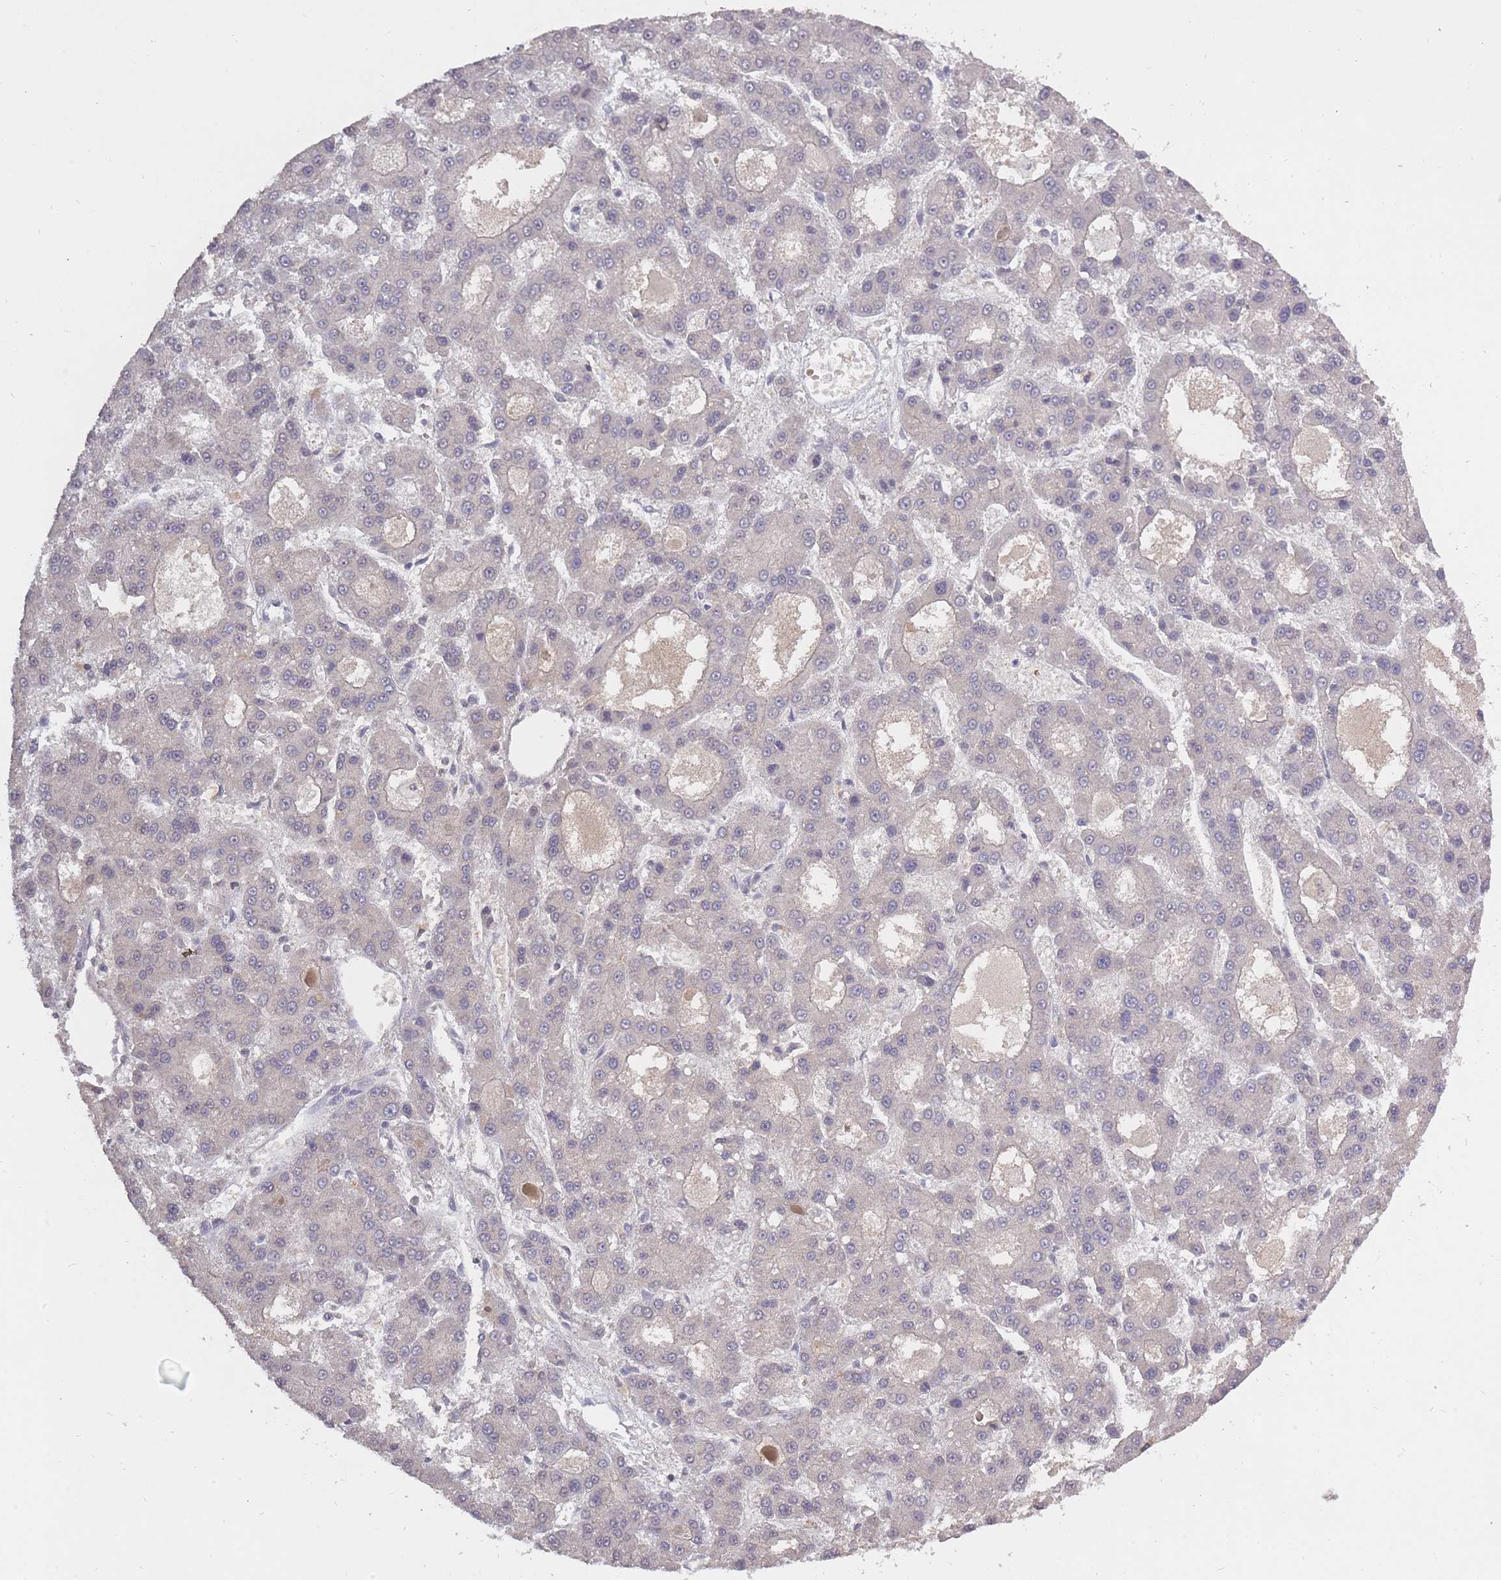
{"staining": {"intensity": "negative", "quantity": "none", "location": "none"}, "tissue": "liver cancer", "cell_type": "Tumor cells", "image_type": "cancer", "snomed": [{"axis": "morphology", "description": "Carcinoma, Hepatocellular, NOS"}, {"axis": "topography", "description": "Liver"}], "caption": "The IHC histopathology image has no significant positivity in tumor cells of liver hepatocellular carcinoma tissue.", "gene": "ADCYAP1R1", "patient": {"sex": "male", "age": 70}}